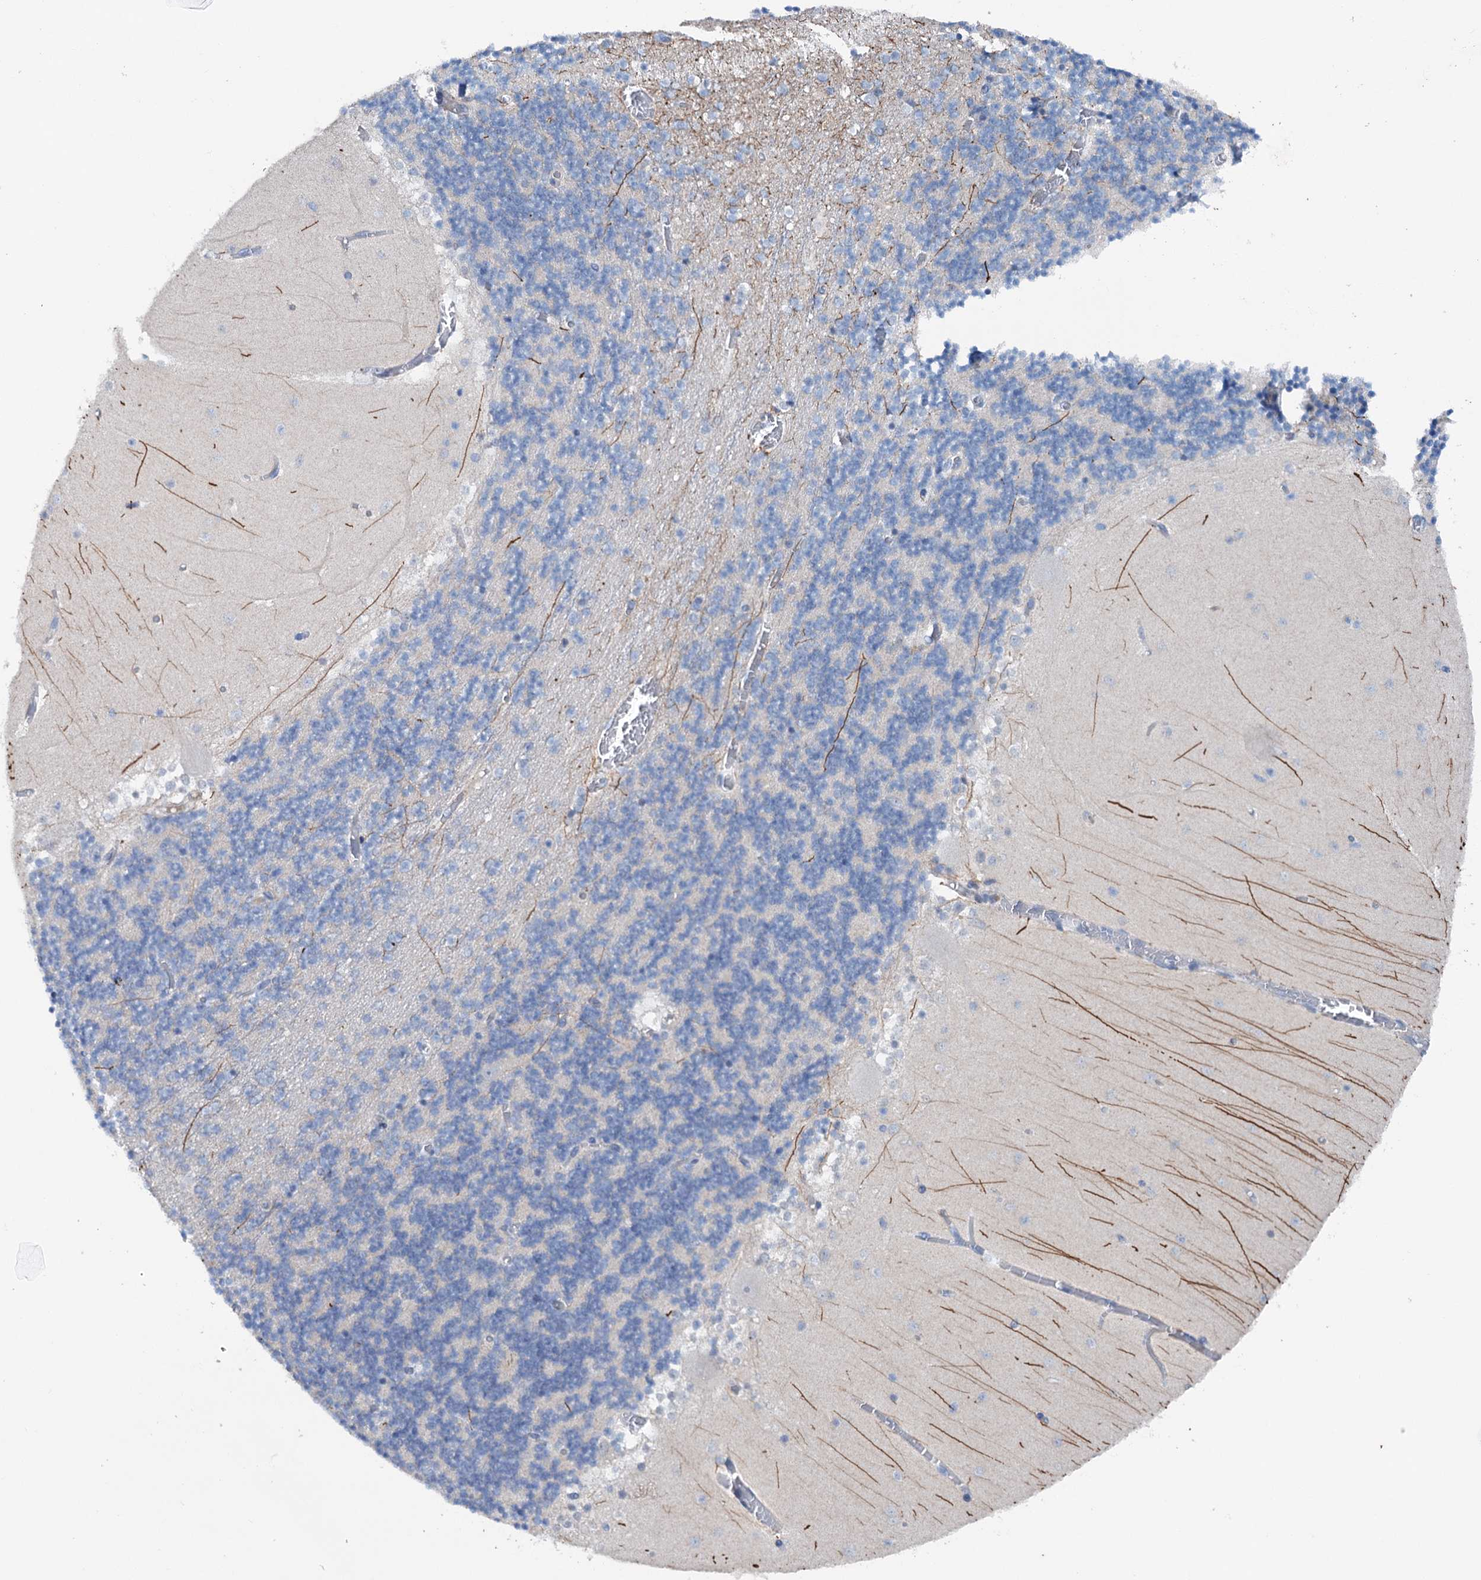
{"staining": {"intensity": "negative", "quantity": "none", "location": "none"}, "tissue": "cerebellum", "cell_type": "Cells in granular layer", "image_type": "normal", "snomed": [{"axis": "morphology", "description": "Normal tissue, NOS"}, {"axis": "topography", "description": "Cerebellum"}], "caption": "Cells in granular layer show no significant protein positivity in normal cerebellum. The staining was performed using DAB (3,3'-diaminobenzidine) to visualize the protein expression in brown, while the nuclei were stained in blue with hematoxylin (Magnification: 20x).", "gene": "FAM111B", "patient": {"sex": "female", "age": 28}}